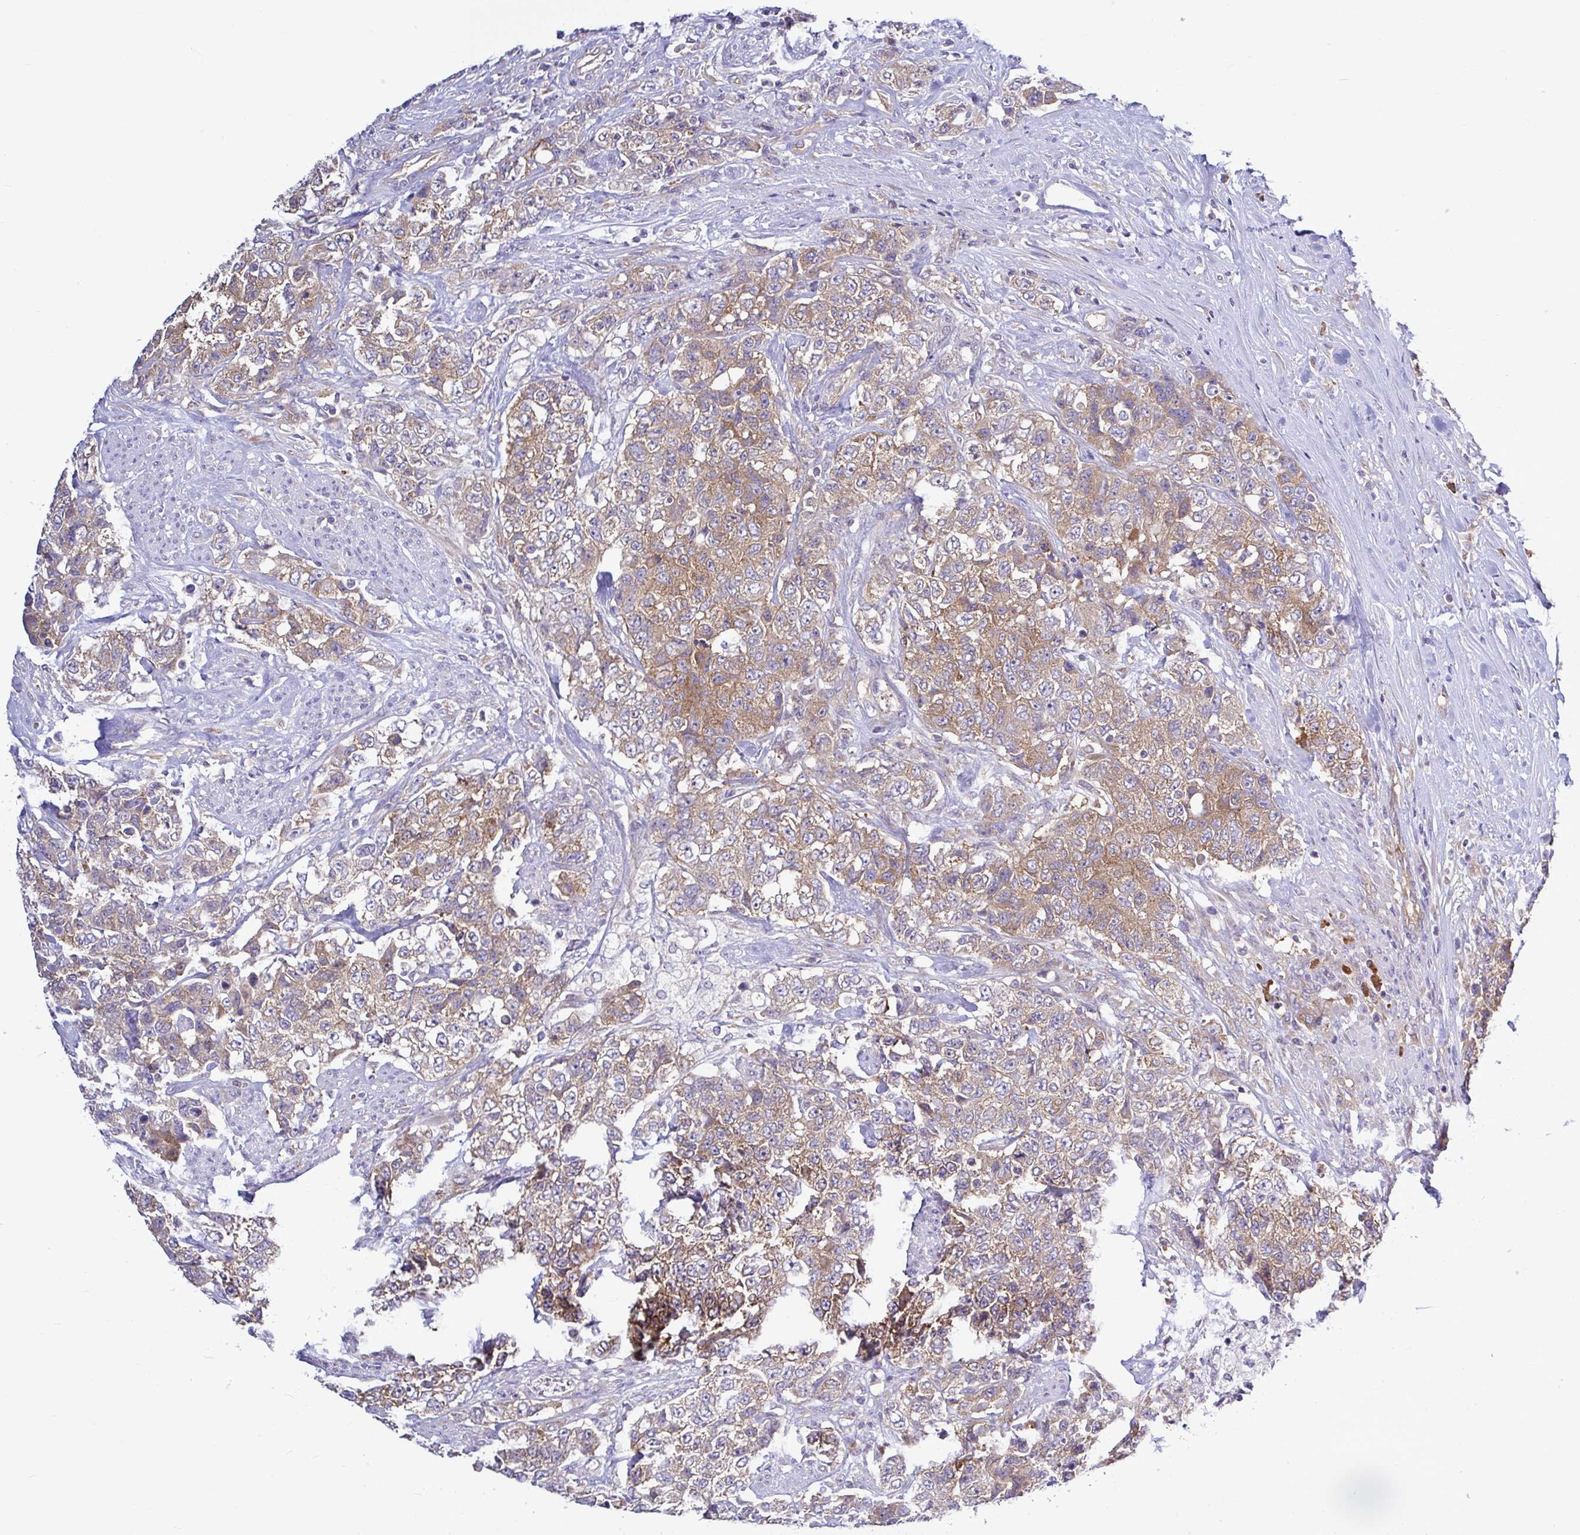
{"staining": {"intensity": "moderate", "quantity": ">75%", "location": "cytoplasmic/membranous"}, "tissue": "urothelial cancer", "cell_type": "Tumor cells", "image_type": "cancer", "snomed": [{"axis": "morphology", "description": "Urothelial carcinoma, High grade"}, {"axis": "topography", "description": "Urinary bladder"}], "caption": "Immunohistochemistry staining of high-grade urothelial carcinoma, which displays medium levels of moderate cytoplasmic/membranous positivity in about >75% of tumor cells indicating moderate cytoplasmic/membranous protein staining. The staining was performed using DAB (3,3'-diaminobenzidine) (brown) for protein detection and nuclei were counterstained in hematoxylin (blue).", "gene": "LARS1", "patient": {"sex": "female", "age": 78}}